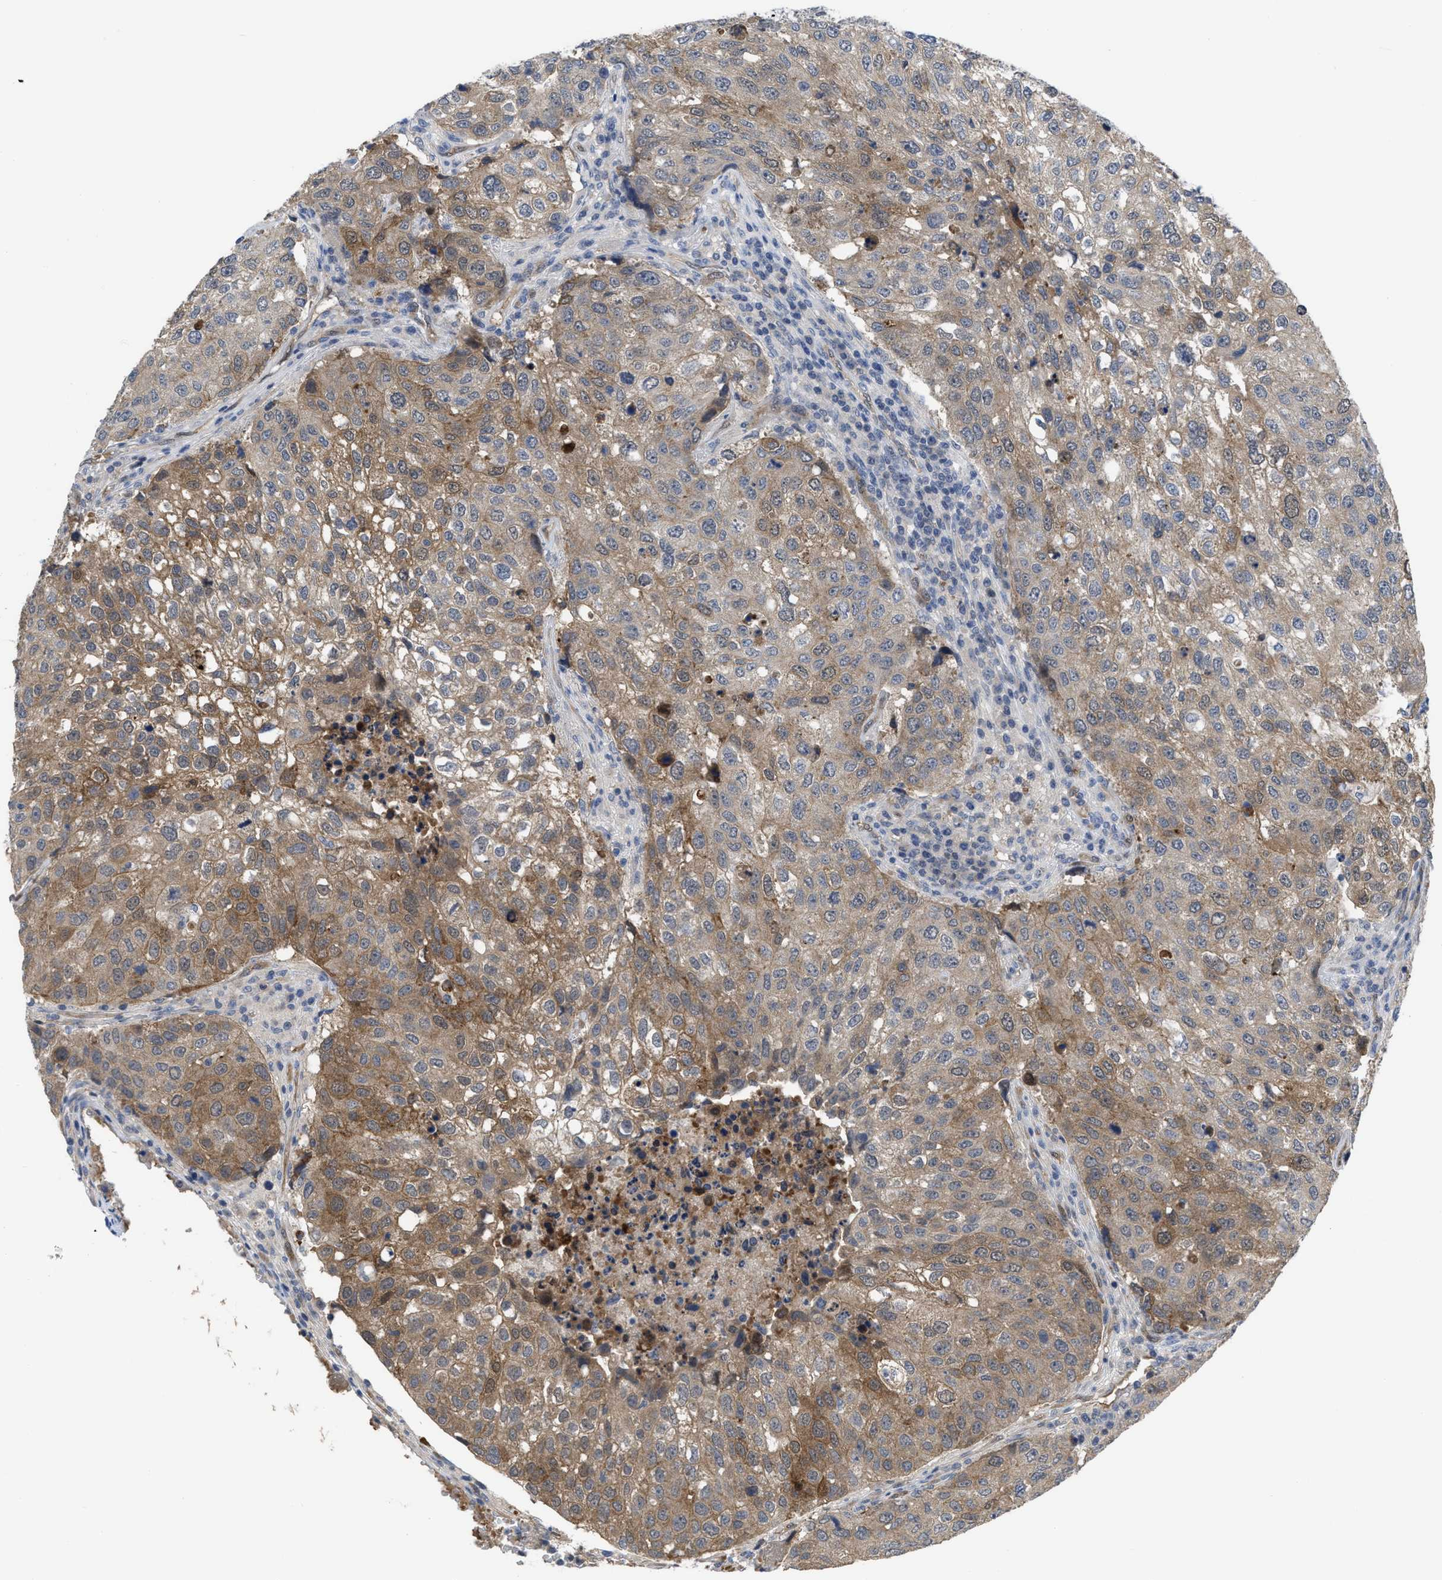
{"staining": {"intensity": "moderate", "quantity": ">75%", "location": "cytoplasmic/membranous"}, "tissue": "urothelial cancer", "cell_type": "Tumor cells", "image_type": "cancer", "snomed": [{"axis": "morphology", "description": "Urothelial carcinoma, High grade"}, {"axis": "topography", "description": "Lymph node"}, {"axis": "topography", "description": "Urinary bladder"}], "caption": "Urothelial carcinoma (high-grade) tissue demonstrates moderate cytoplasmic/membranous positivity in about >75% of tumor cells", "gene": "LDAF1", "patient": {"sex": "male", "age": 51}}